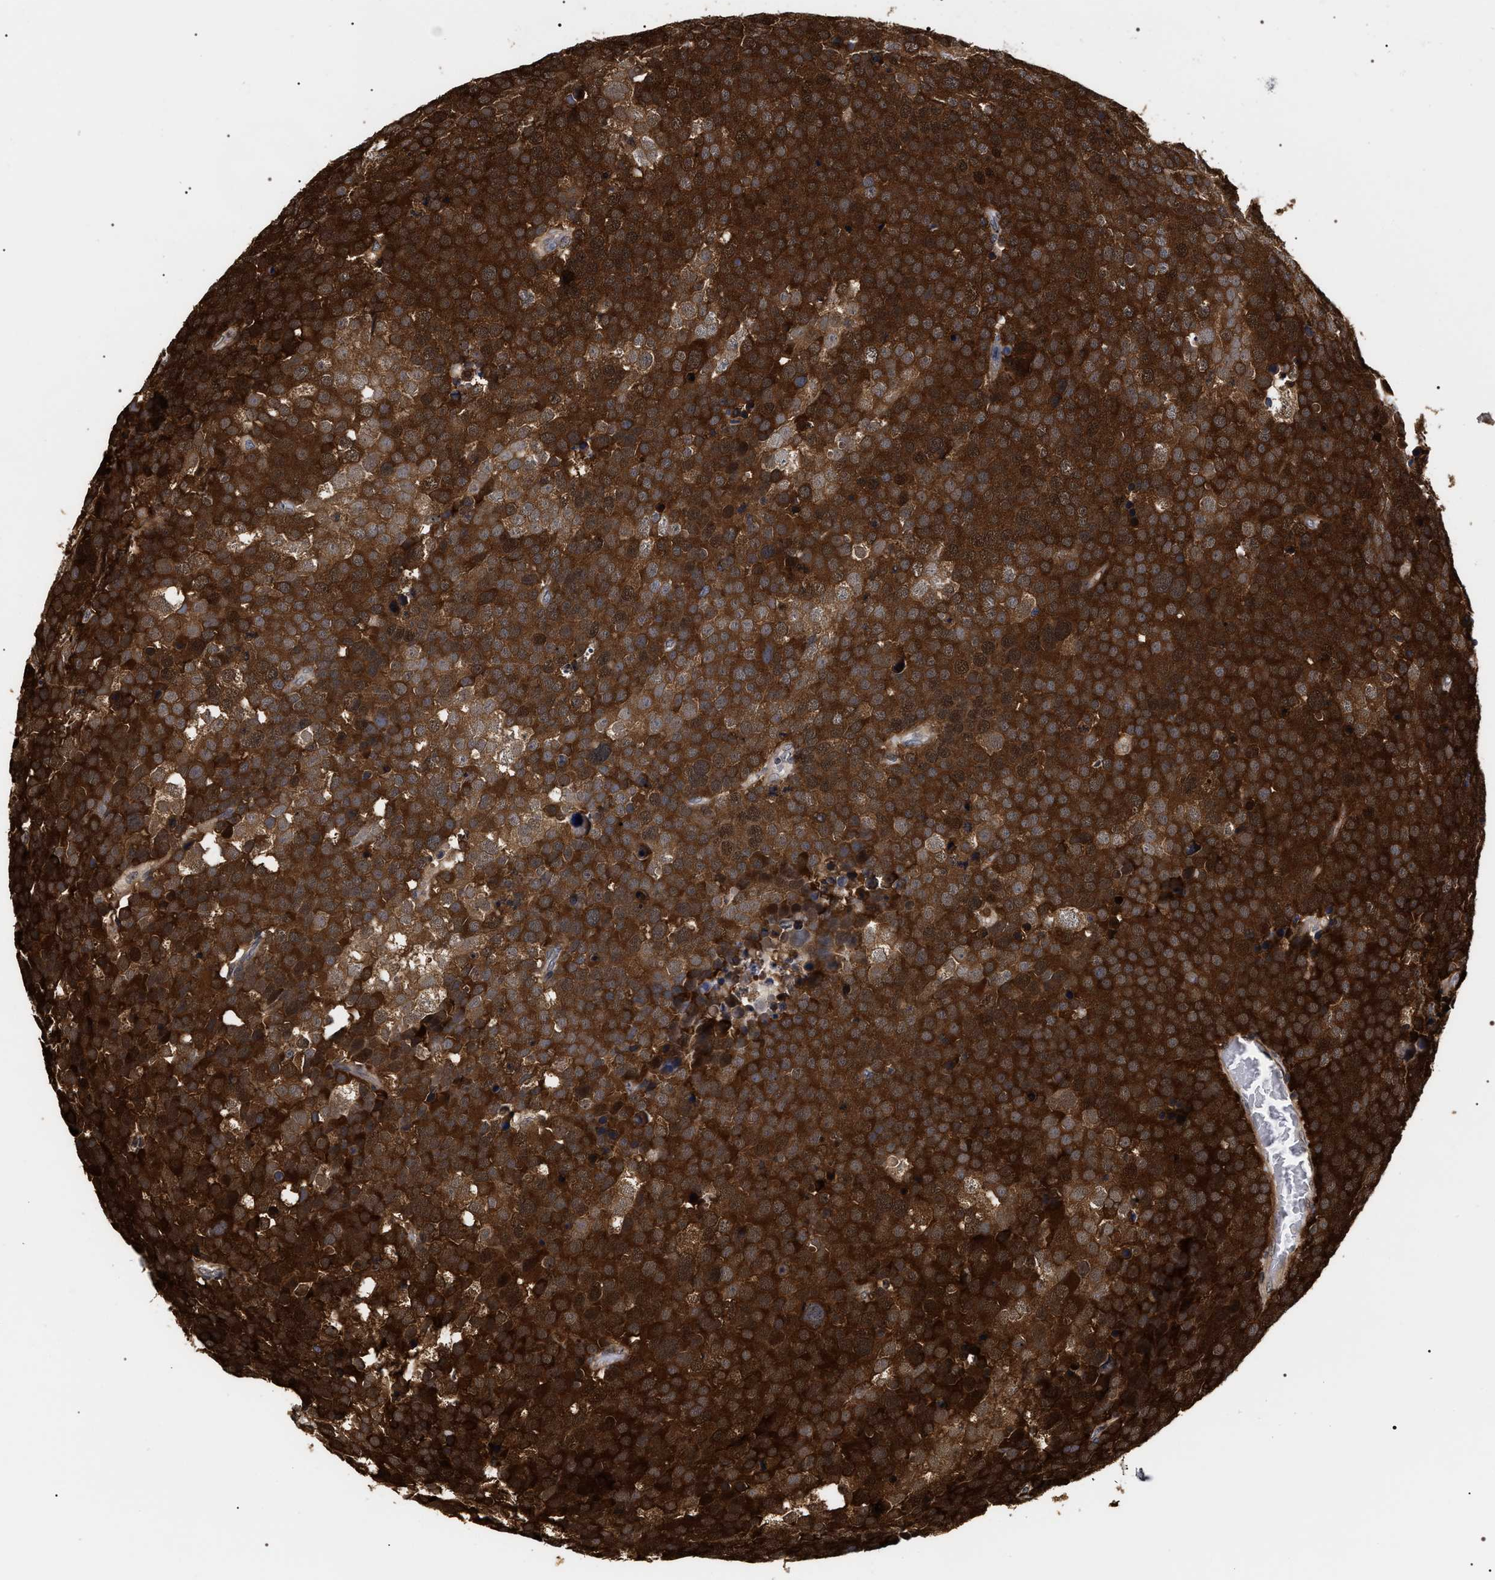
{"staining": {"intensity": "strong", "quantity": ">75%", "location": "cytoplasmic/membranous,nuclear"}, "tissue": "testis cancer", "cell_type": "Tumor cells", "image_type": "cancer", "snomed": [{"axis": "morphology", "description": "Seminoma, NOS"}, {"axis": "topography", "description": "Testis"}], "caption": "Immunohistochemical staining of seminoma (testis) displays high levels of strong cytoplasmic/membranous and nuclear protein staining in approximately >75% of tumor cells.", "gene": "BAG6", "patient": {"sex": "male", "age": 71}}